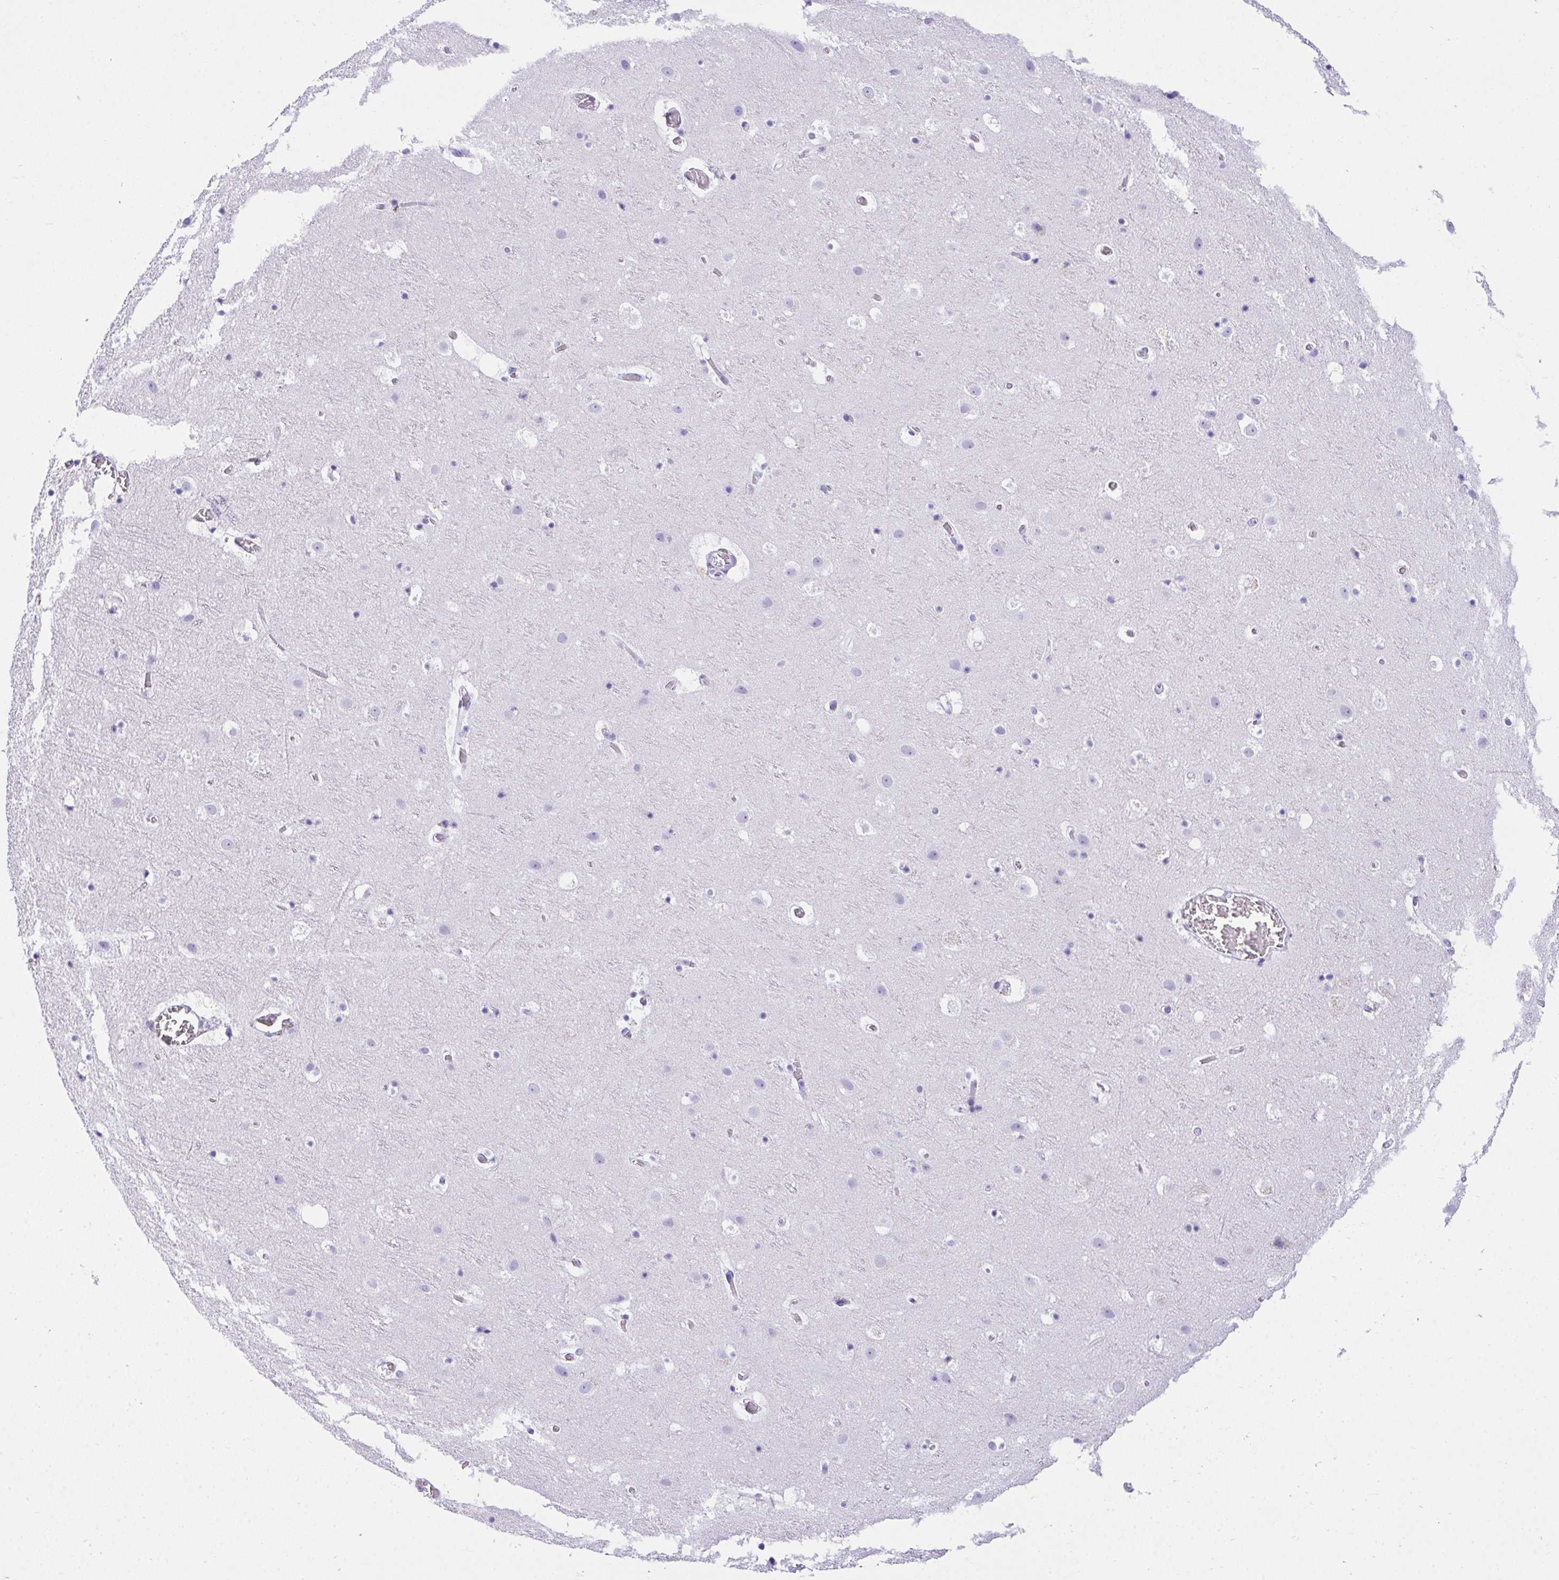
{"staining": {"intensity": "negative", "quantity": "none", "location": "none"}, "tissue": "cerebral cortex", "cell_type": "Endothelial cells", "image_type": "normal", "snomed": [{"axis": "morphology", "description": "Normal tissue, NOS"}, {"axis": "topography", "description": "Cerebral cortex"}], "caption": "A micrograph of cerebral cortex stained for a protein demonstrates no brown staining in endothelial cells.", "gene": "AVIL", "patient": {"sex": "female", "age": 42}}